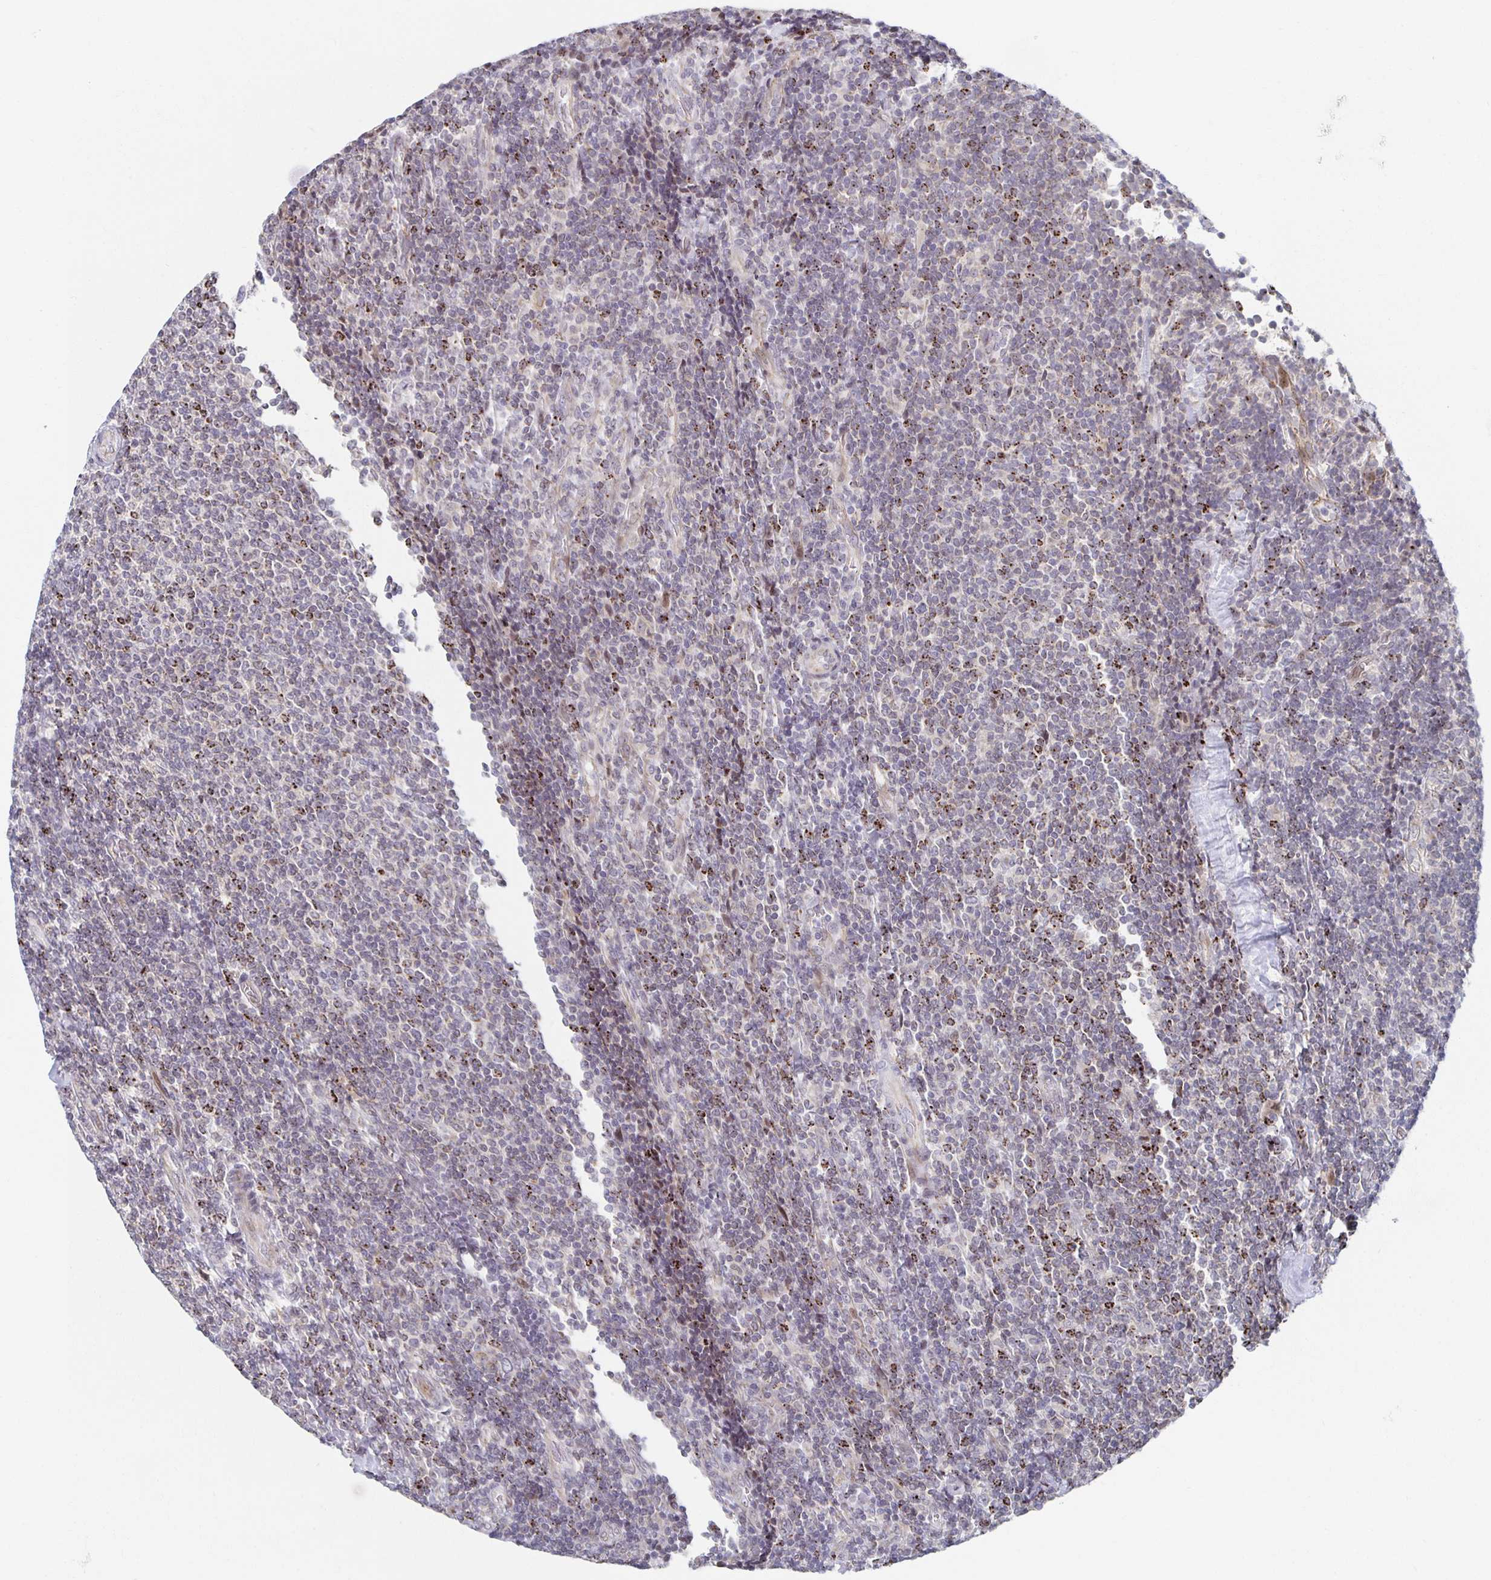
{"staining": {"intensity": "moderate", "quantity": "<25%", "location": "cytoplasmic/membranous"}, "tissue": "lymphoma", "cell_type": "Tumor cells", "image_type": "cancer", "snomed": [{"axis": "morphology", "description": "Malignant lymphoma, non-Hodgkin's type, Low grade"}, {"axis": "topography", "description": "Lymph node"}], "caption": "Protein staining displays moderate cytoplasmic/membranous positivity in approximately <25% of tumor cells in low-grade malignant lymphoma, non-Hodgkin's type. Using DAB (3,3'-diaminobenzidine) (brown) and hematoxylin (blue) stains, captured at high magnification using brightfield microscopy.", "gene": "HCFC1R1", "patient": {"sex": "male", "age": 52}}